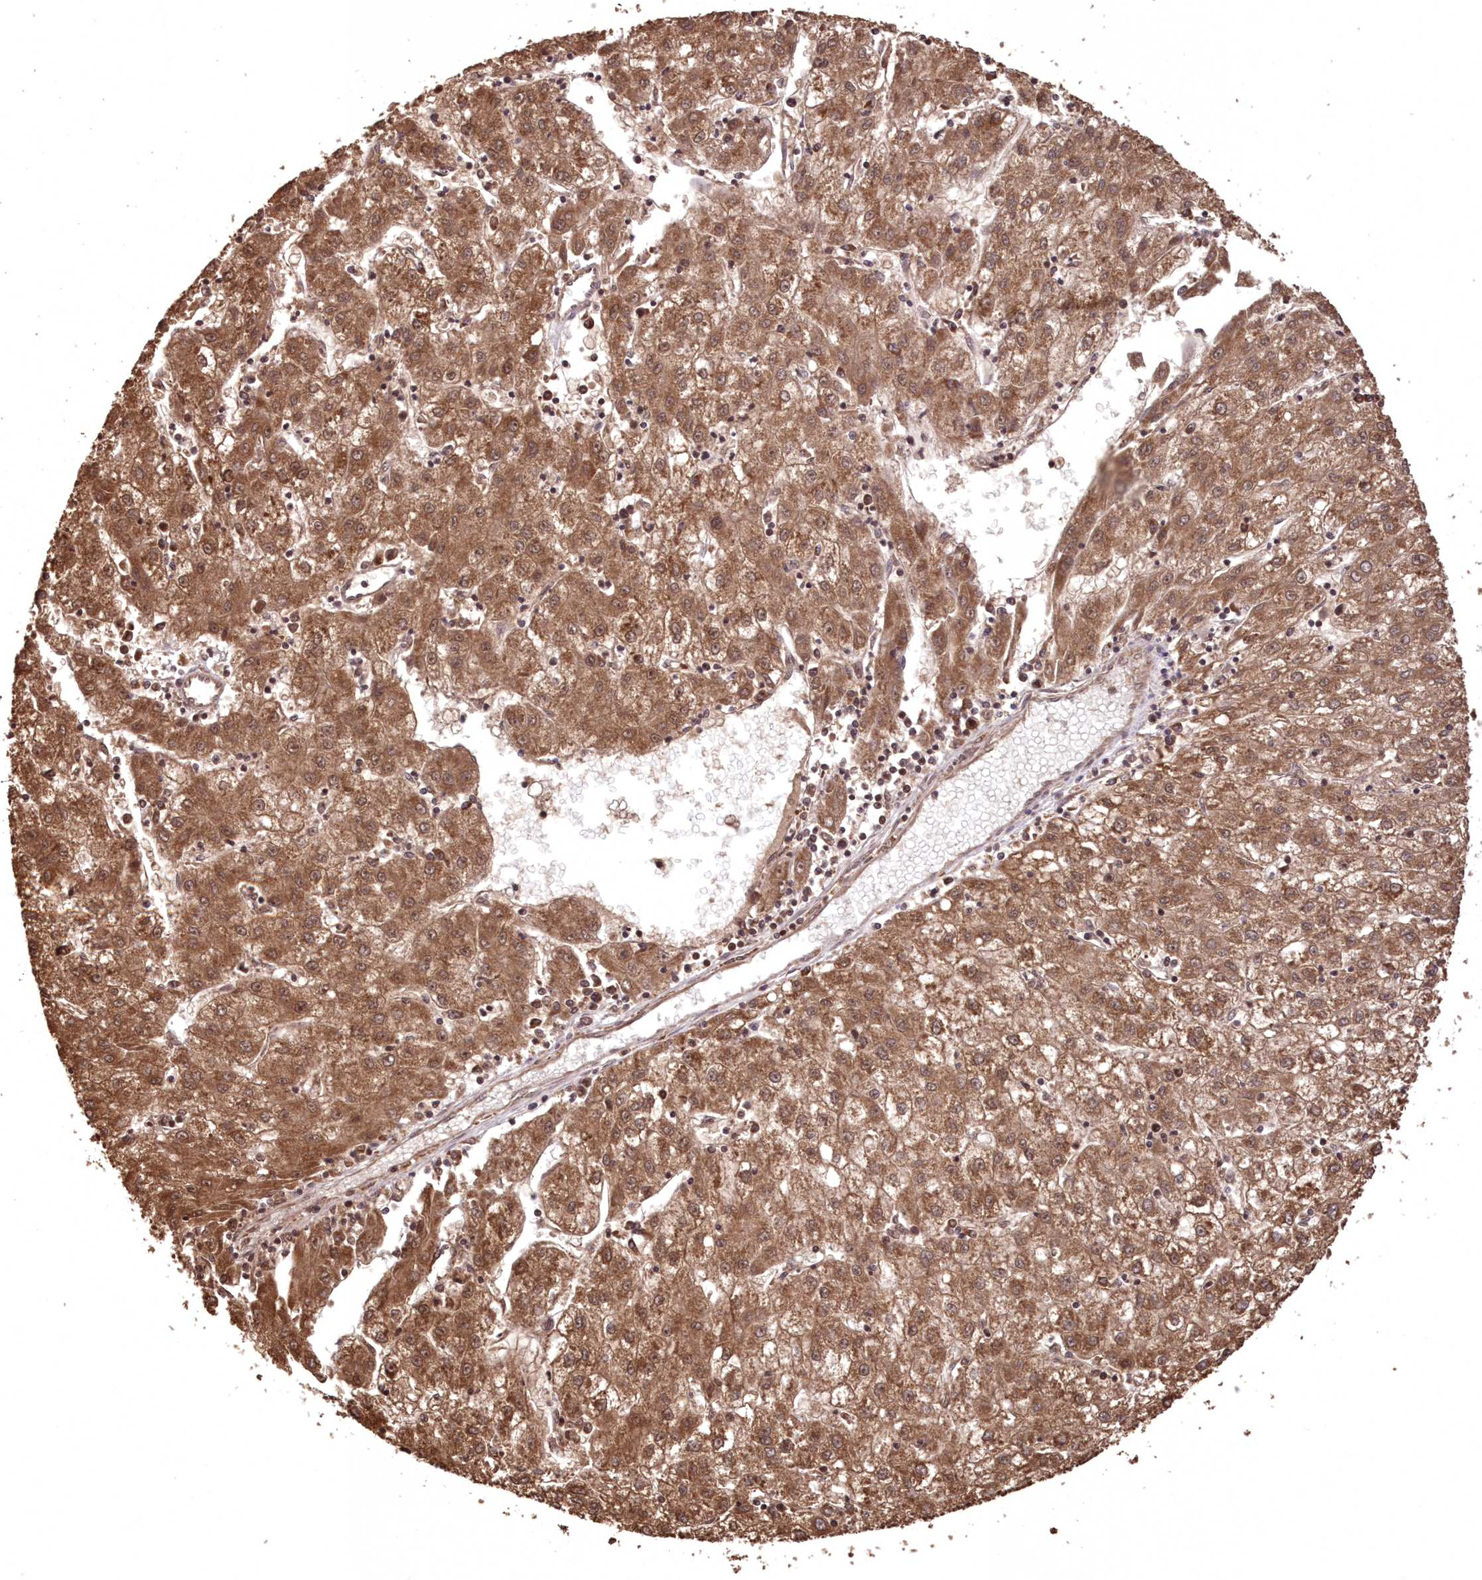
{"staining": {"intensity": "strong", "quantity": ">75%", "location": "cytoplasmic/membranous"}, "tissue": "liver cancer", "cell_type": "Tumor cells", "image_type": "cancer", "snomed": [{"axis": "morphology", "description": "Carcinoma, Hepatocellular, NOS"}, {"axis": "topography", "description": "Liver"}], "caption": "Hepatocellular carcinoma (liver) stained for a protein (brown) shows strong cytoplasmic/membranous positive staining in about >75% of tumor cells.", "gene": "PCBP1", "patient": {"sex": "male", "age": 72}}